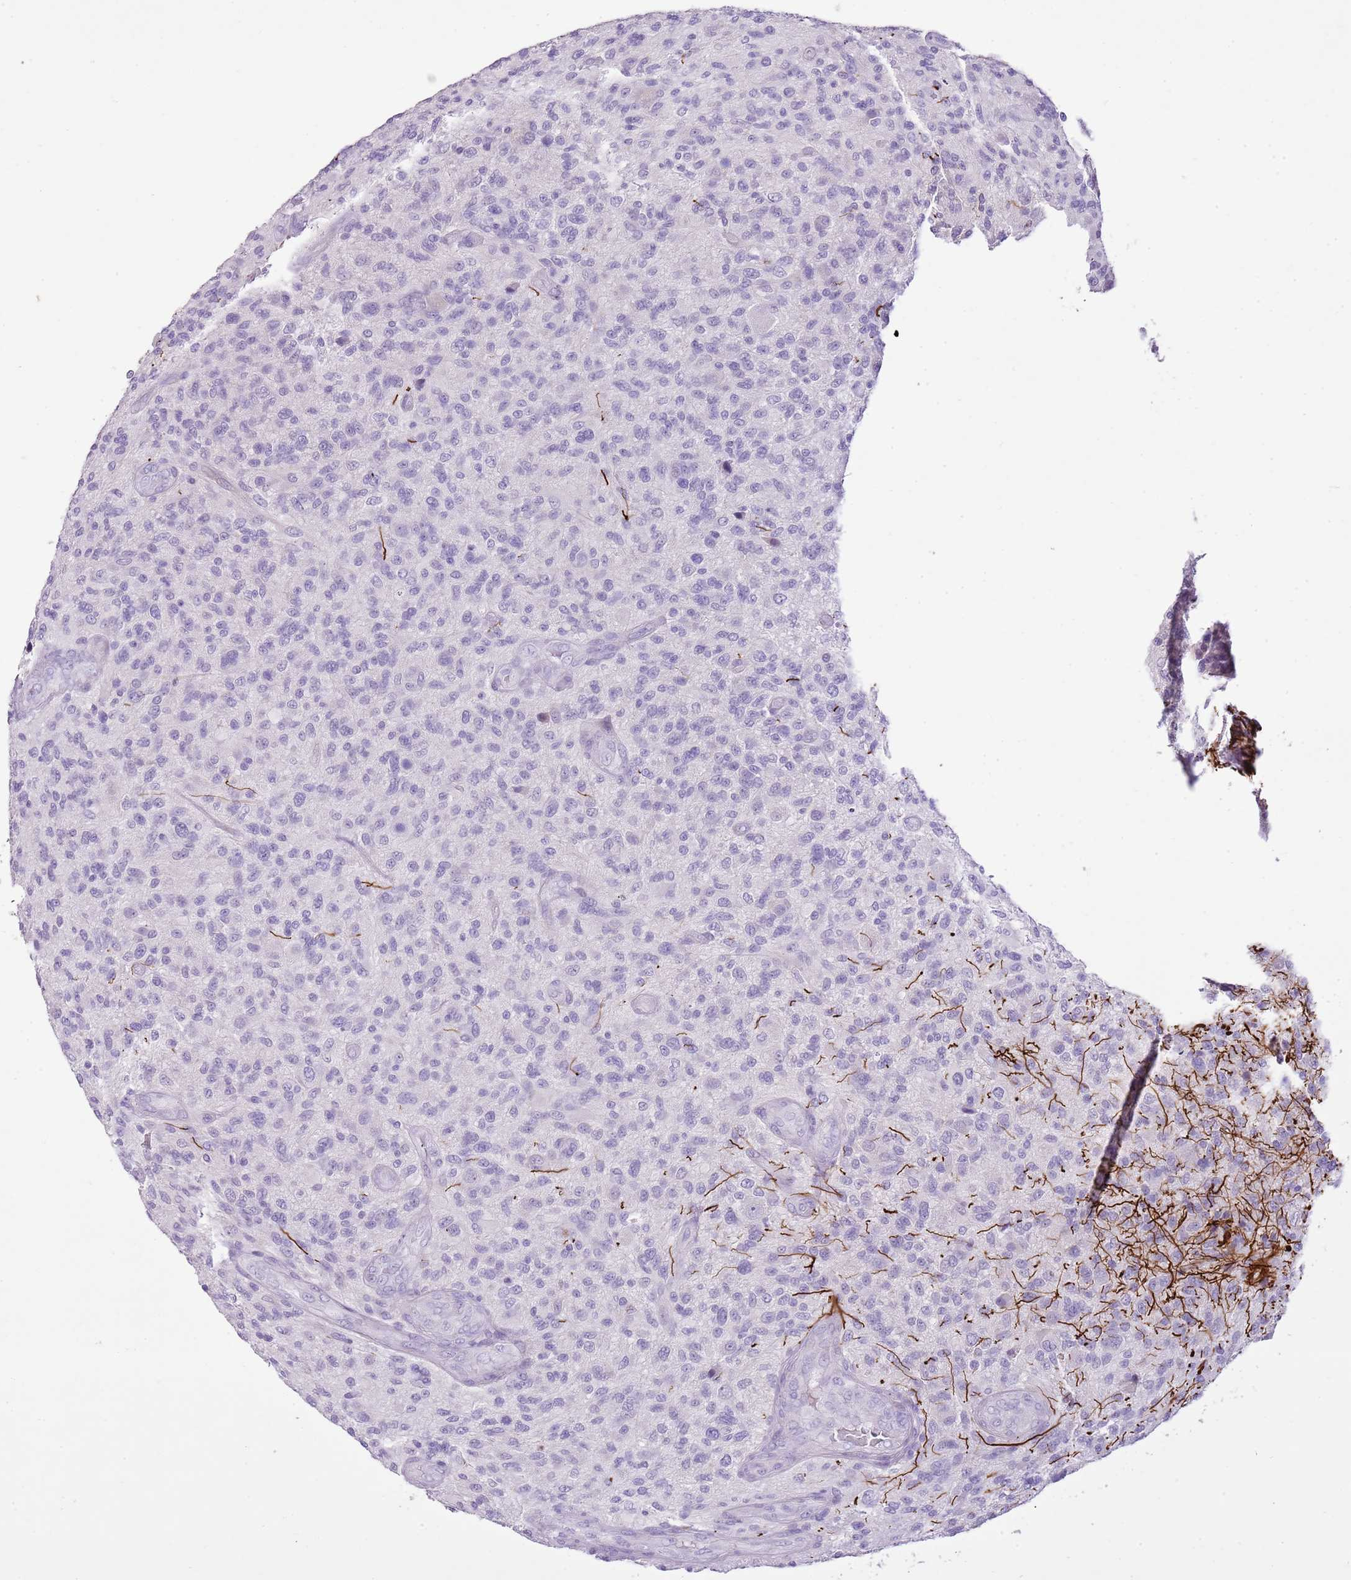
{"staining": {"intensity": "negative", "quantity": "none", "location": "none"}, "tissue": "glioma", "cell_type": "Tumor cells", "image_type": "cancer", "snomed": [{"axis": "morphology", "description": "Glioma, malignant, High grade"}, {"axis": "topography", "description": "Brain"}], "caption": "Glioma stained for a protein using immunohistochemistry (IHC) shows no staining tumor cells.", "gene": "XPO7", "patient": {"sex": "male", "age": 47}}